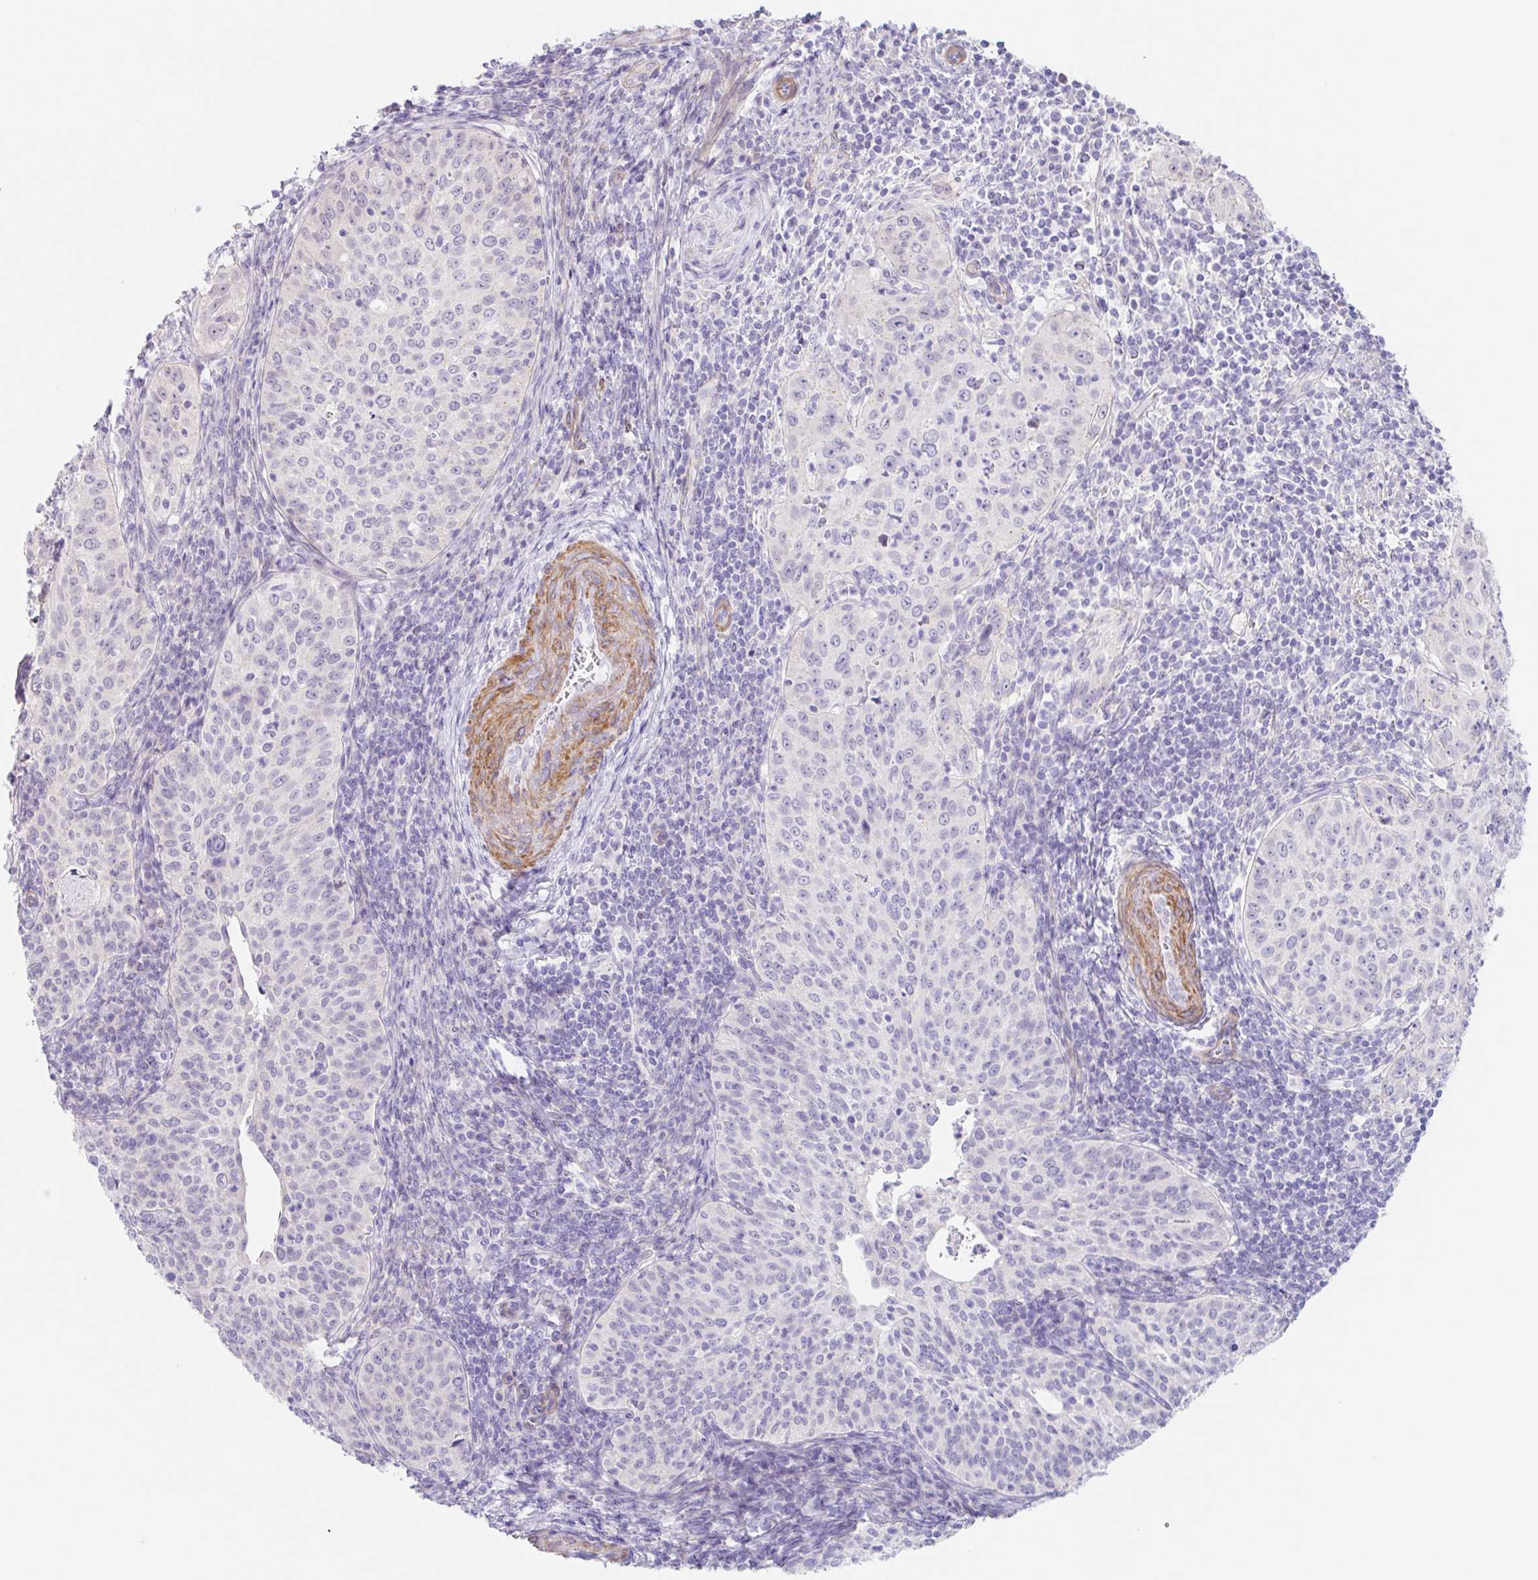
{"staining": {"intensity": "negative", "quantity": "none", "location": "none"}, "tissue": "cervical cancer", "cell_type": "Tumor cells", "image_type": "cancer", "snomed": [{"axis": "morphology", "description": "Squamous cell carcinoma, NOS"}, {"axis": "topography", "description": "Cervix"}], "caption": "This is a histopathology image of immunohistochemistry staining of cervical cancer (squamous cell carcinoma), which shows no positivity in tumor cells.", "gene": "DCAF17", "patient": {"sex": "female", "age": 30}}